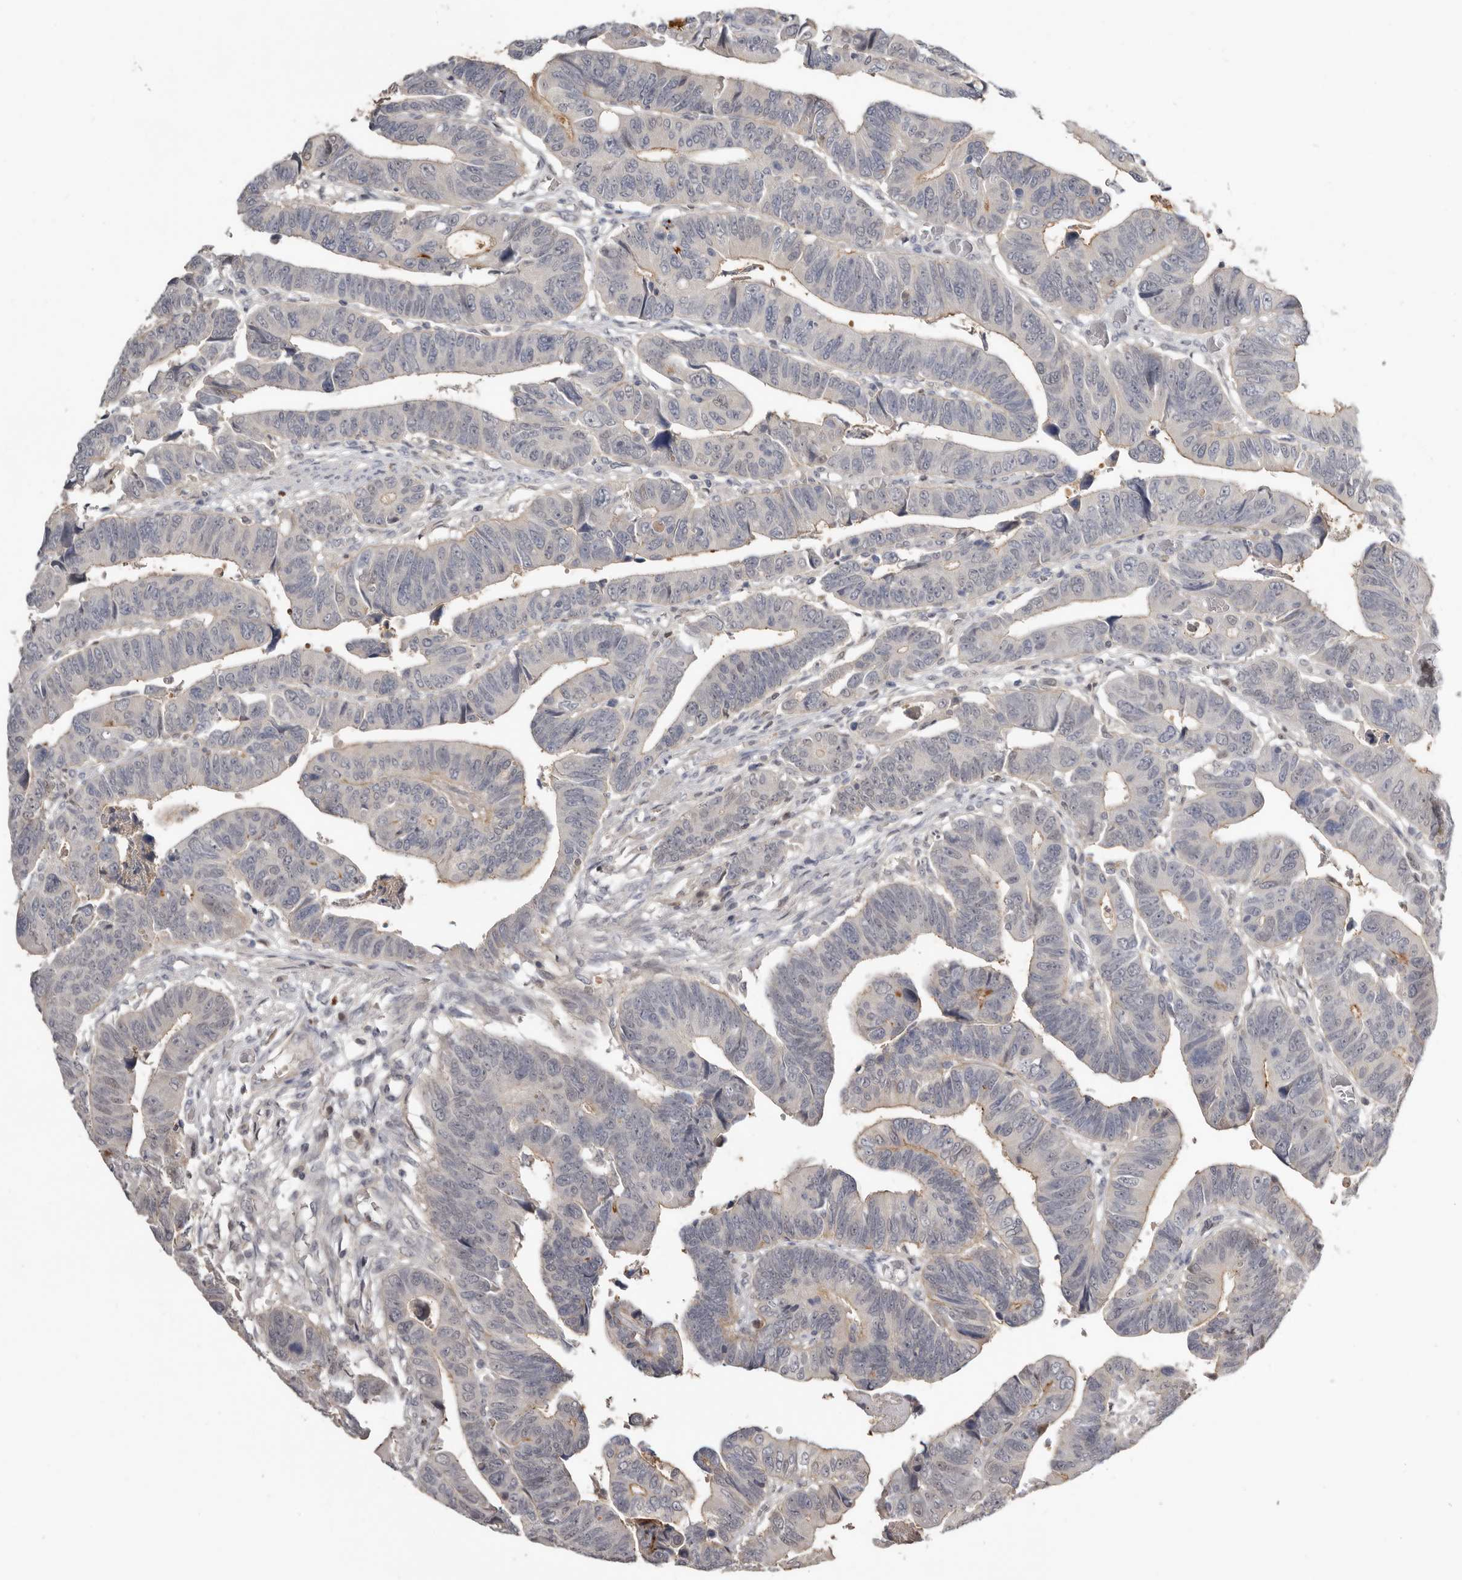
{"staining": {"intensity": "weak", "quantity": "<25%", "location": "cytoplasmic/membranous"}, "tissue": "colorectal cancer", "cell_type": "Tumor cells", "image_type": "cancer", "snomed": [{"axis": "morphology", "description": "Adenocarcinoma, NOS"}, {"axis": "topography", "description": "Rectum"}], "caption": "Adenocarcinoma (colorectal) was stained to show a protein in brown. There is no significant expression in tumor cells. The staining was performed using DAB to visualize the protein expression in brown, while the nuclei were stained in blue with hematoxylin (Magnification: 20x).", "gene": "RBKS", "patient": {"sex": "female", "age": 65}}